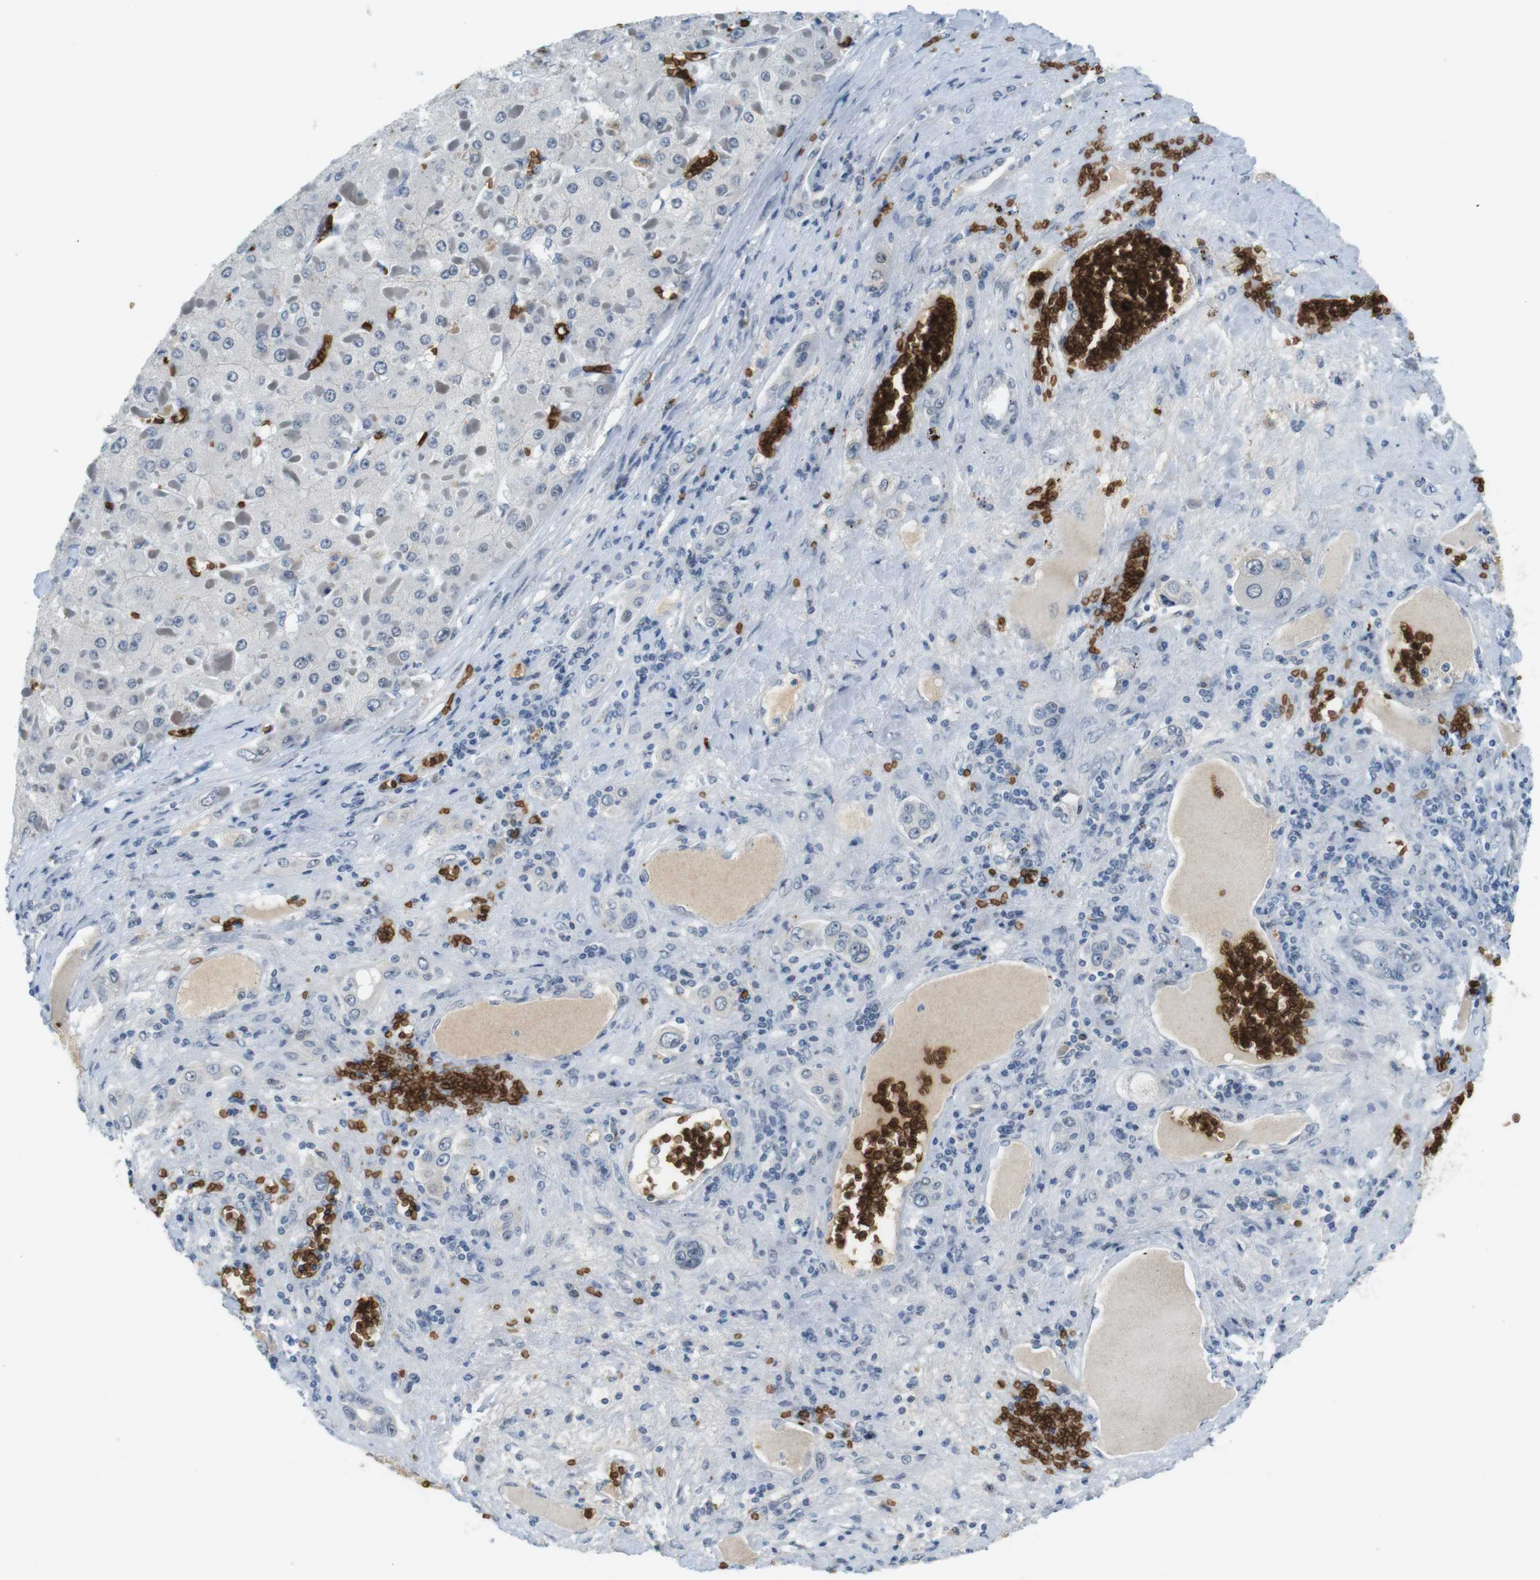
{"staining": {"intensity": "negative", "quantity": "none", "location": "none"}, "tissue": "liver cancer", "cell_type": "Tumor cells", "image_type": "cancer", "snomed": [{"axis": "morphology", "description": "Carcinoma, Hepatocellular, NOS"}, {"axis": "topography", "description": "Liver"}], "caption": "This is an immunohistochemistry (IHC) micrograph of human liver hepatocellular carcinoma. There is no positivity in tumor cells.", "gene": "SLC4A1", "patient": {"sex": "female", "age": 73}}